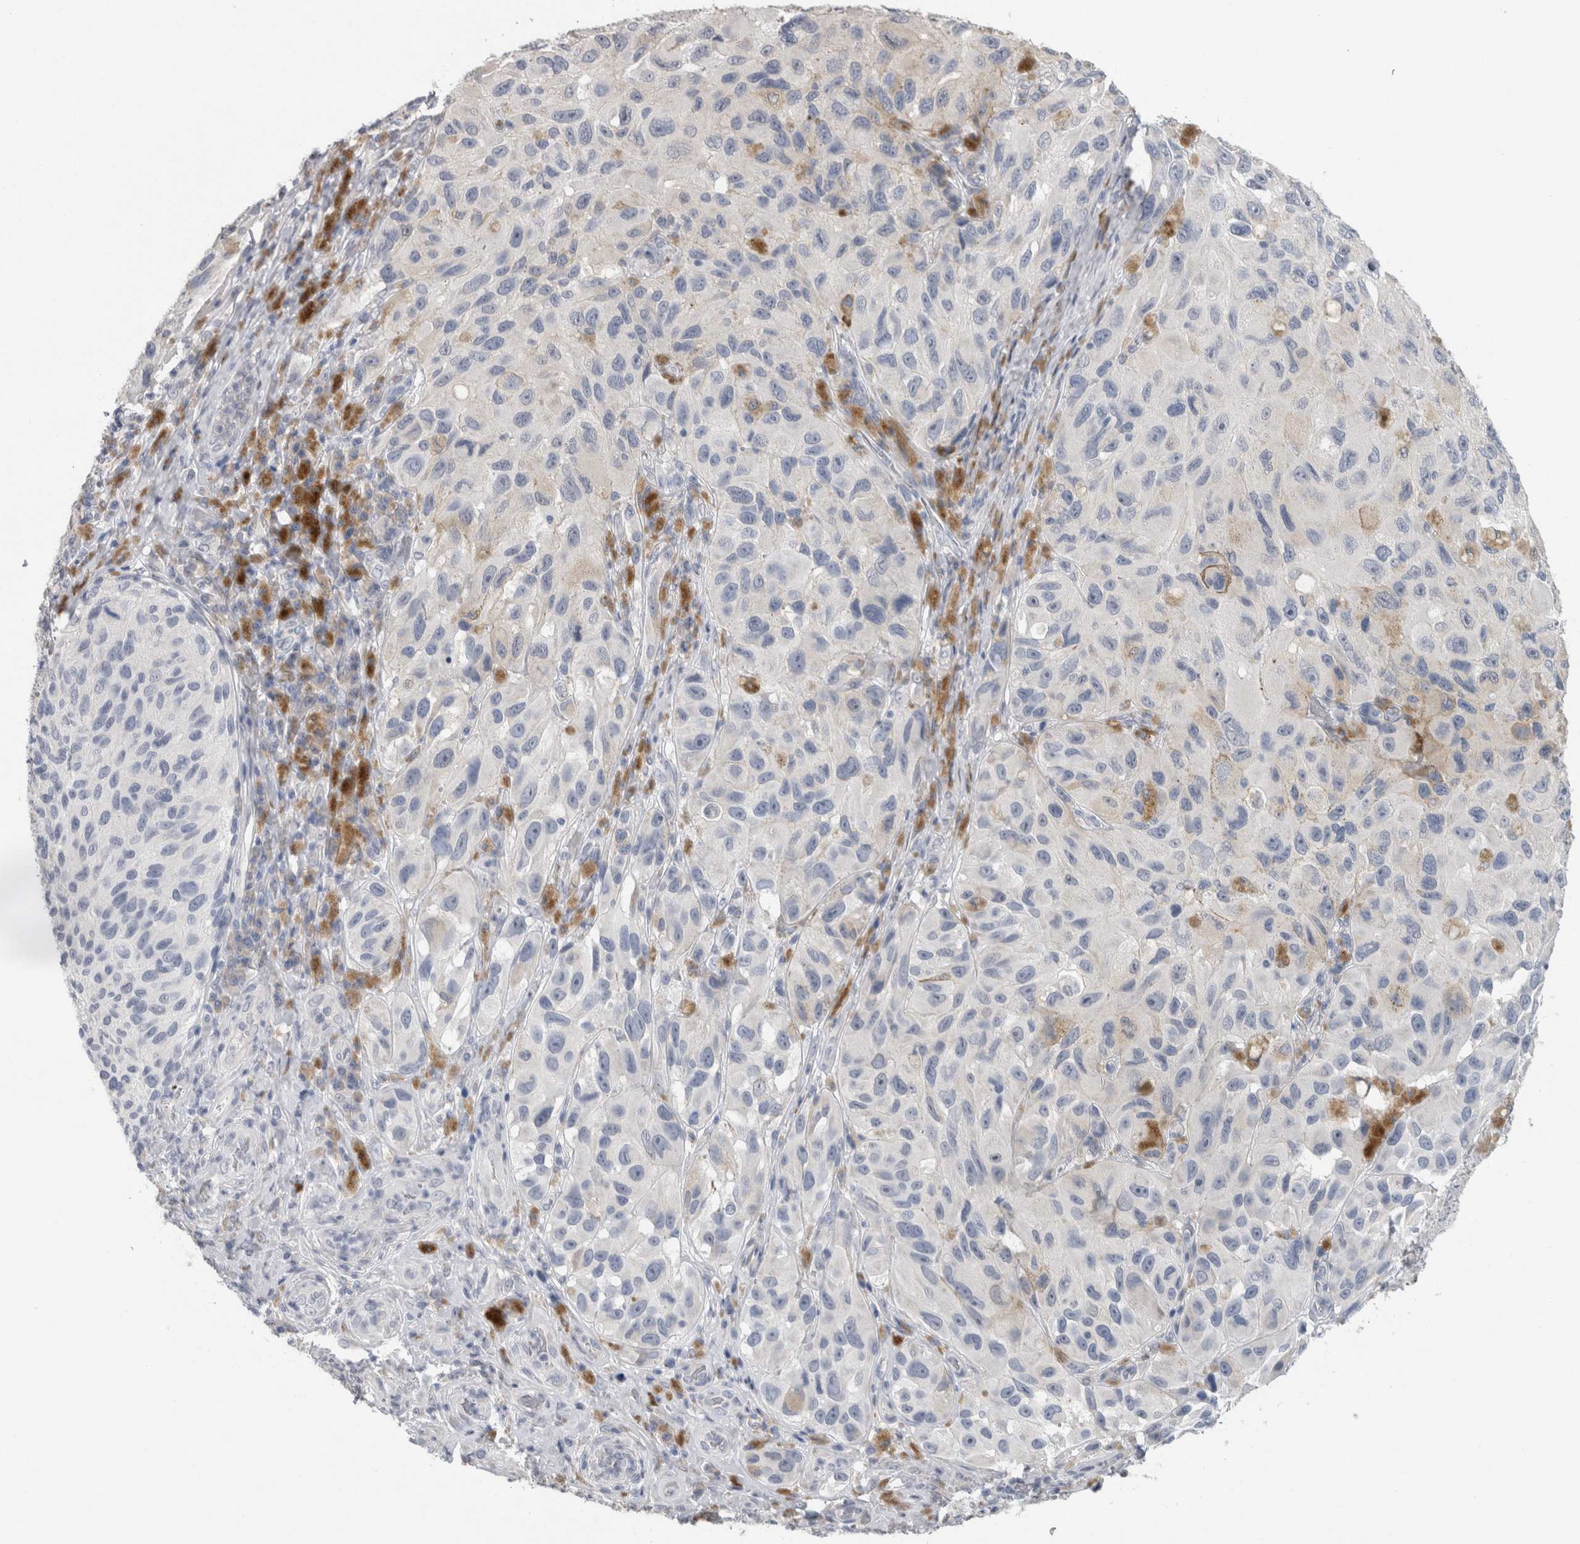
{"staining": {"intensity": "negative", "quantity": "none", "location": "none"}, "tissue": "melanoma", "cell_type": "Tumor cells", "image_type": "cancer", "snomed": [{"axis": "morphology", "description": "Malignant melanoma, NOS"}, {"axis": "topography", "description": "Skin"}], "caption": "This is an immunohistochemistry (IHC) photomicrograph of human malignant melanoma. There is no positivity in tumor cells.", "gene": "NEFM", "patient": {"sex": "female", "age": 73}}